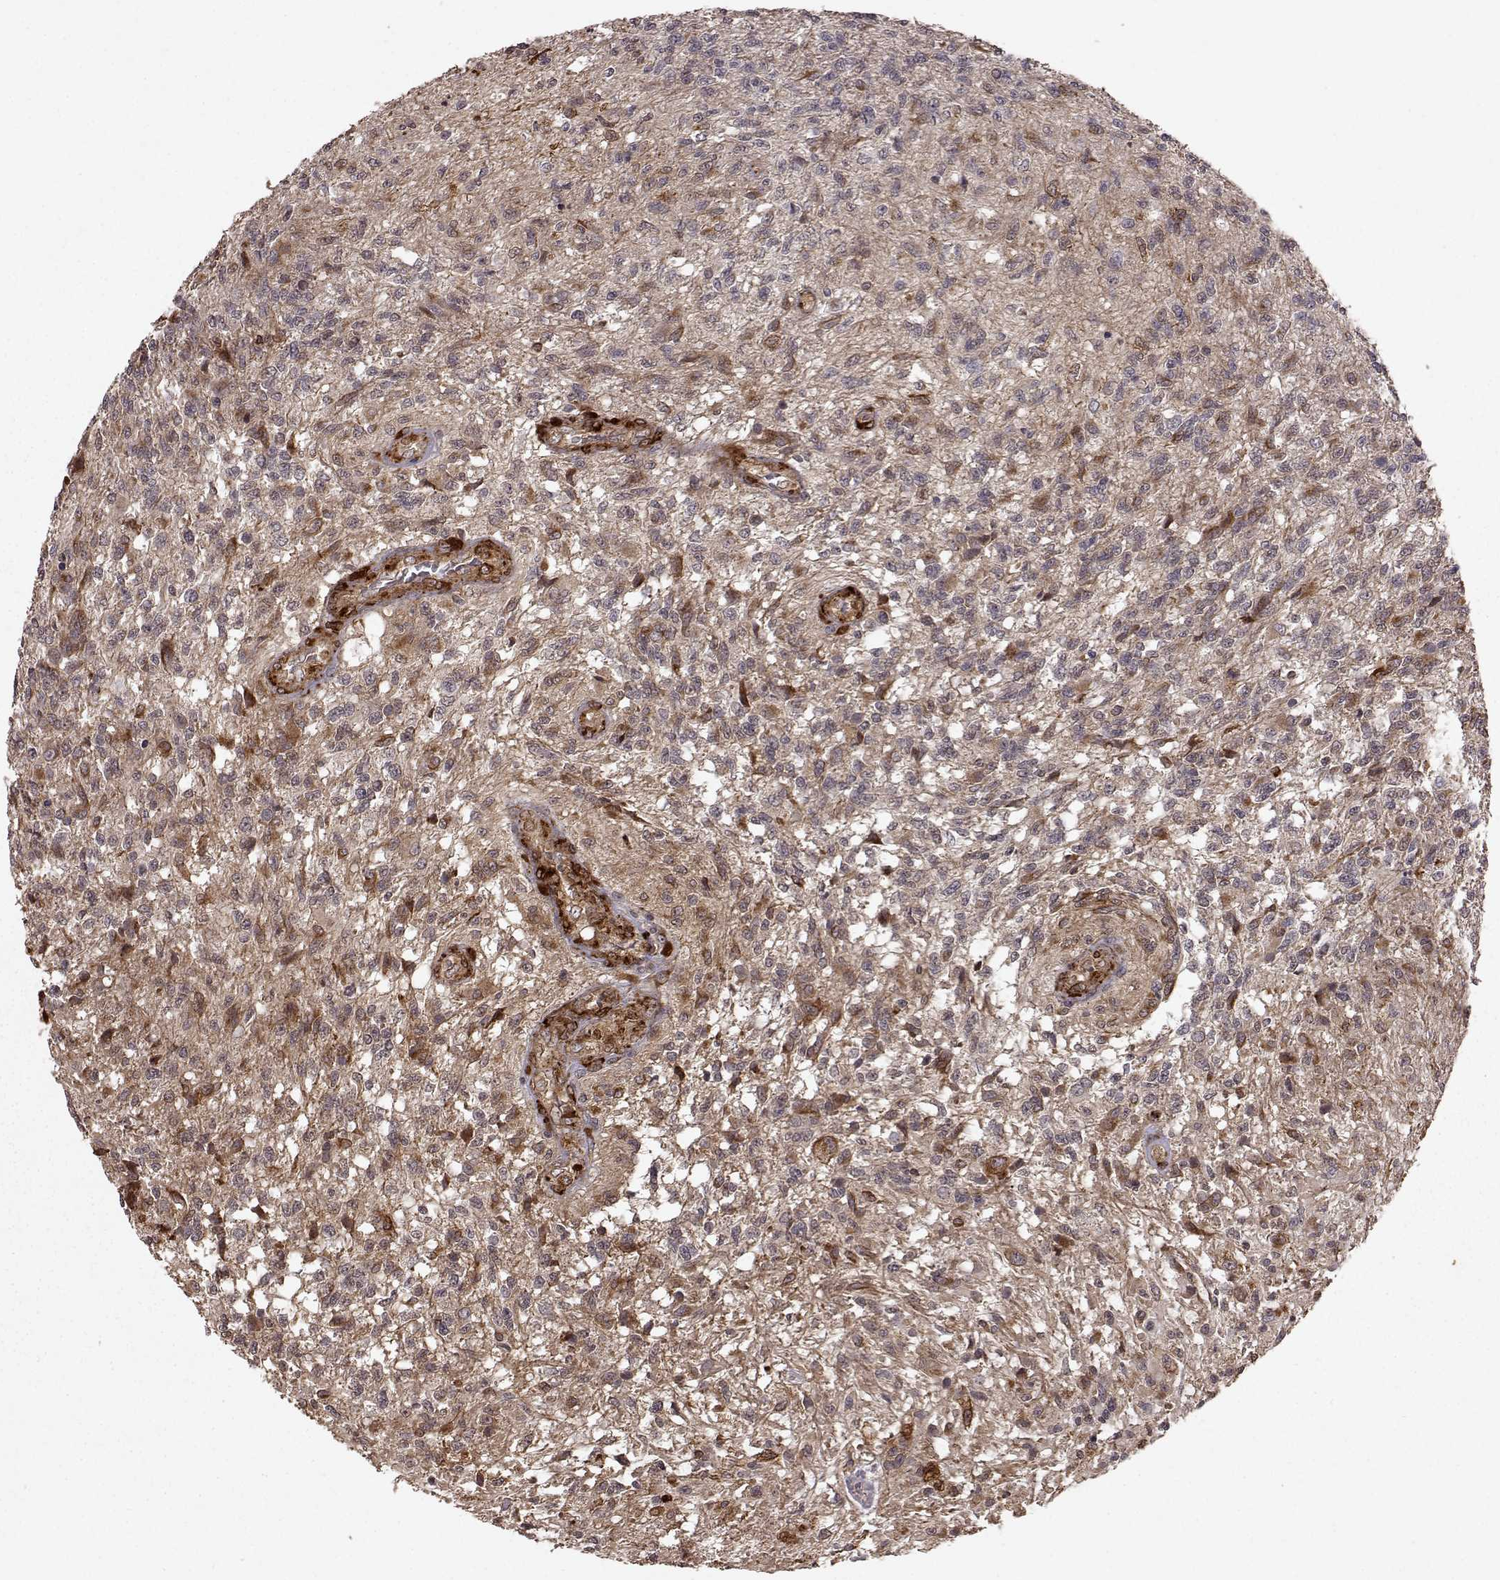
{"staining": {"intensity": "moderate", "quantity": "<25%", "location": "cytoplasmic/membranous"}, "tissue": "glioma", "cell_type": "Tumor cells", "image_type": "cancer", "snomed": [{"axis": "morphology", "description": "Glioma, malignant, High grade"}, {"axis": "topography", "description": "Brain"}], "caption": "Immunohistochemical staining of glioma demonstrates low levels of moderate cytoplasmic/membranous expression in about <25% of tumor cells.", "gene": "FSTL1", "patient": {"sex": "male", "age": 56}}